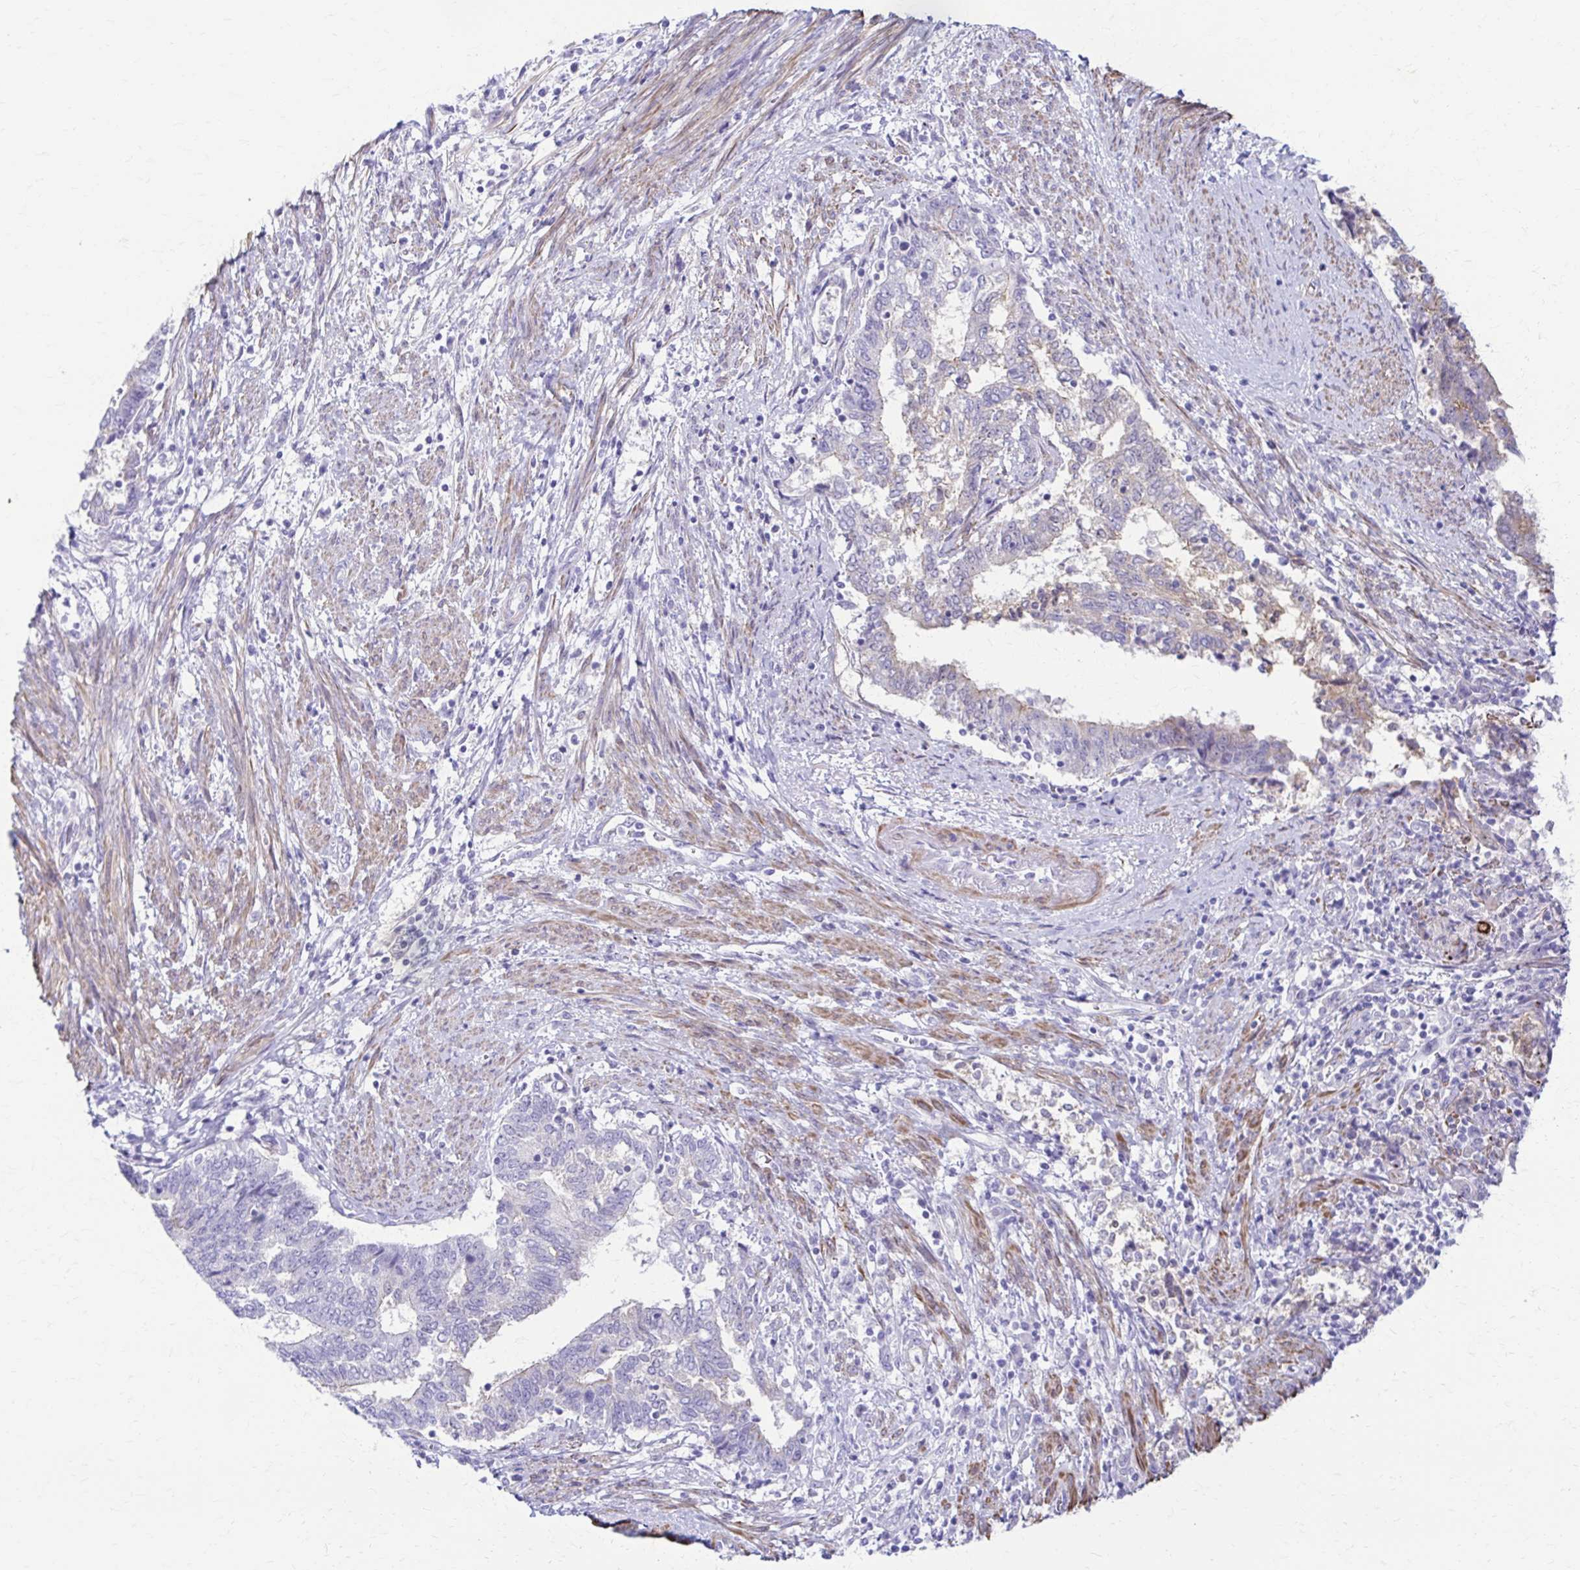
{"staining": {"intensity": "negative", "quantity": "none", "location": "none"}, "tissue": "endometrial cancer", "cell_type": "Tumor cells", "image_type": "cancer", "snomed": [{"axis": "morphology", "description": "Adenocarcinoma, NOS"}, {"axis": "topography", "description": "Endometrium"}], "caption": "Immunohistochemical staining of endometrial cancer (adenocarcinoma) reveals no significant positivity in tumor cells. (Immunohistochemistry, brightfield microscopy, high magnification).", "gene": "DSP", "patient": {"sex": "female", "age": 65}}